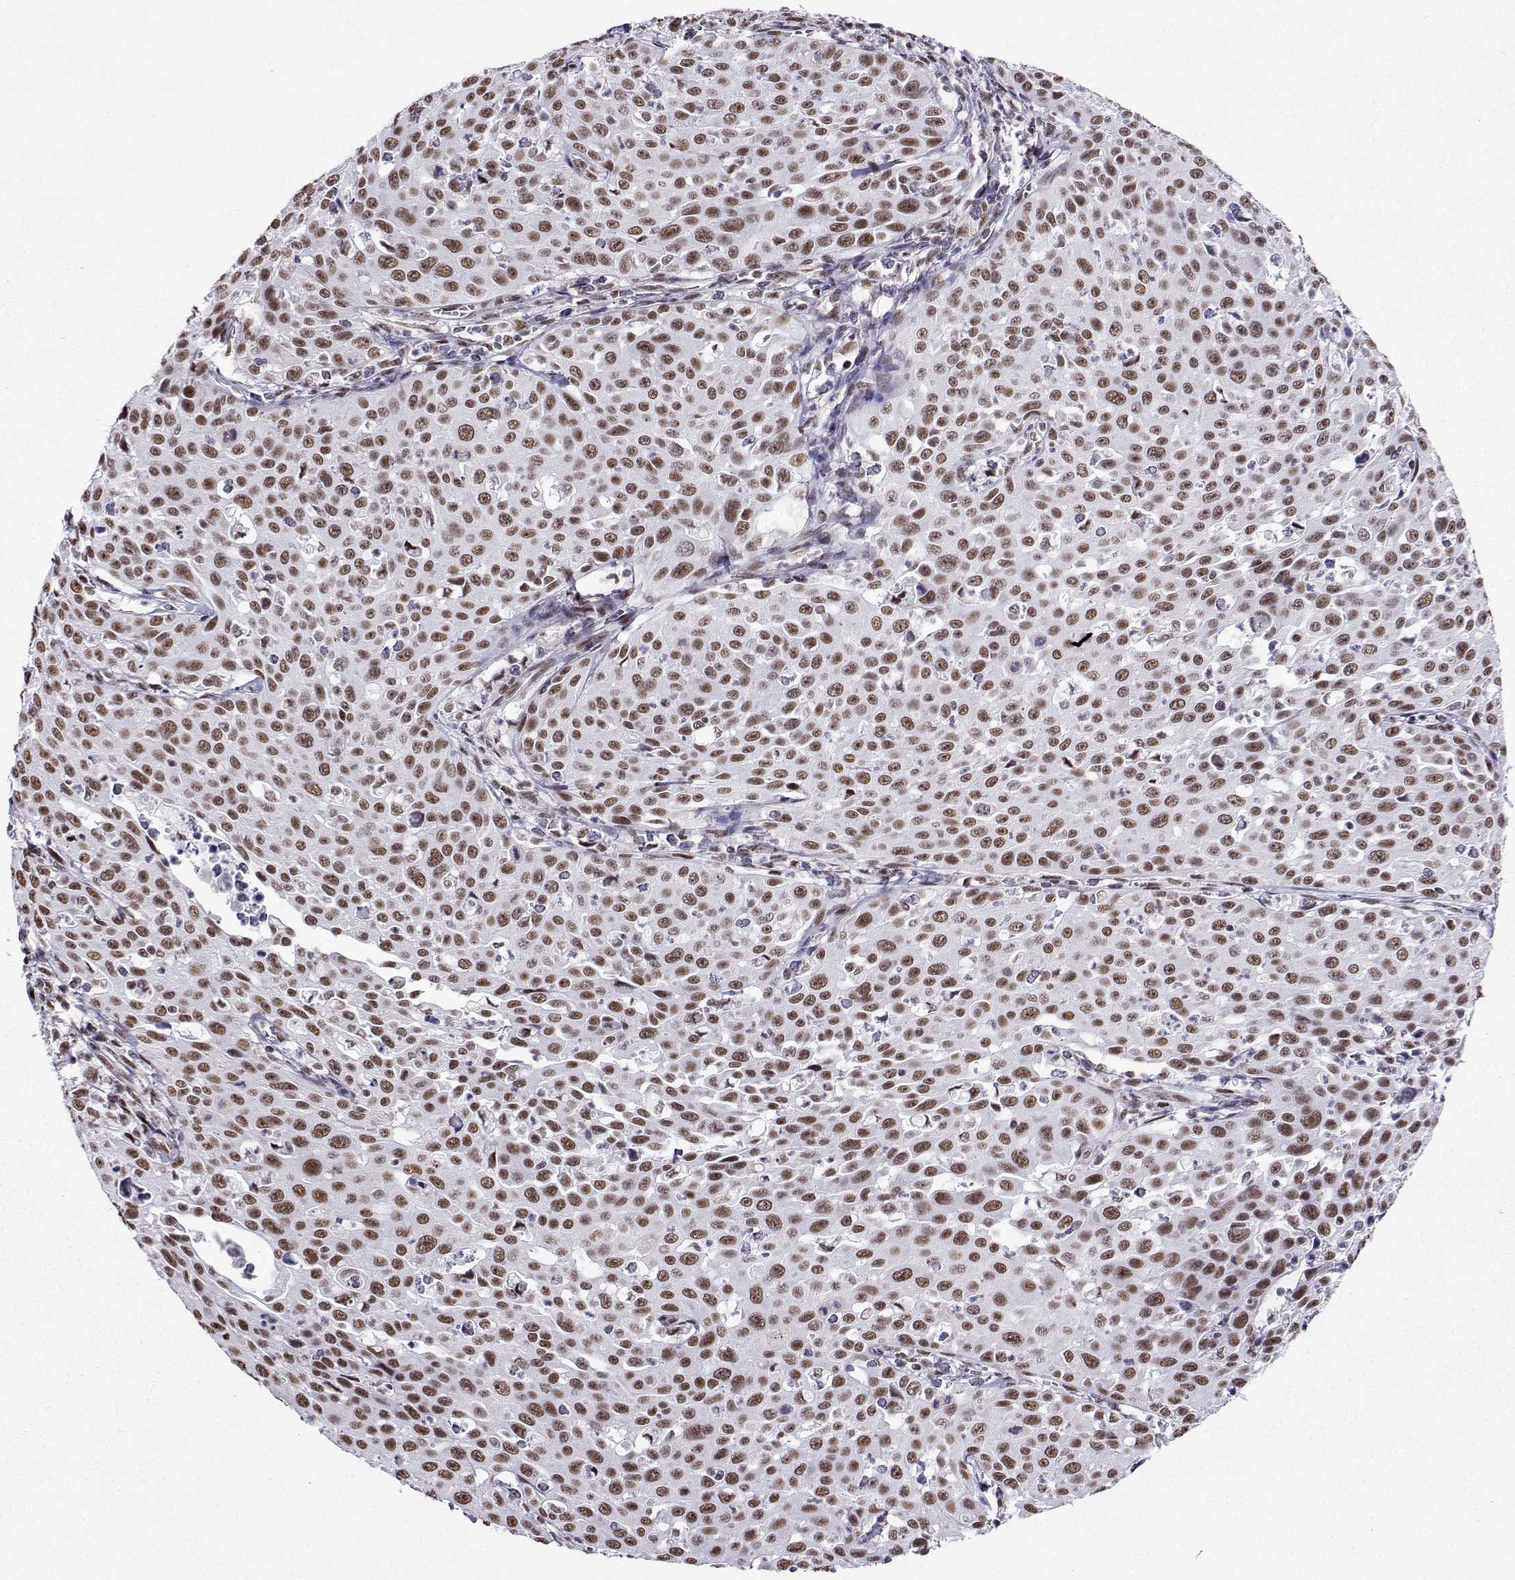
{"staining": {"intensity": "moderate", "quantity": ">75%", "location": "nuclear"}, "tissue": "cervical cancer", "cell_type": "Tumor cells", "image_type": "cancer", "snomed": [{"axis": "morphology", "description": "Squamous cell carcinoma, NOS"}, {"axis": "topography", "description": "Cervix"}], "caption": "An immunohistochemistry photomicrograph of neoplastic tissue is shown. Protein staining in brown shows moderate nuclear positivity in cervical cancer (squamous cell carcinoma) within tumor cells.", "gene": "CCNK", "patient": {"sex": "female", "age": 26}}